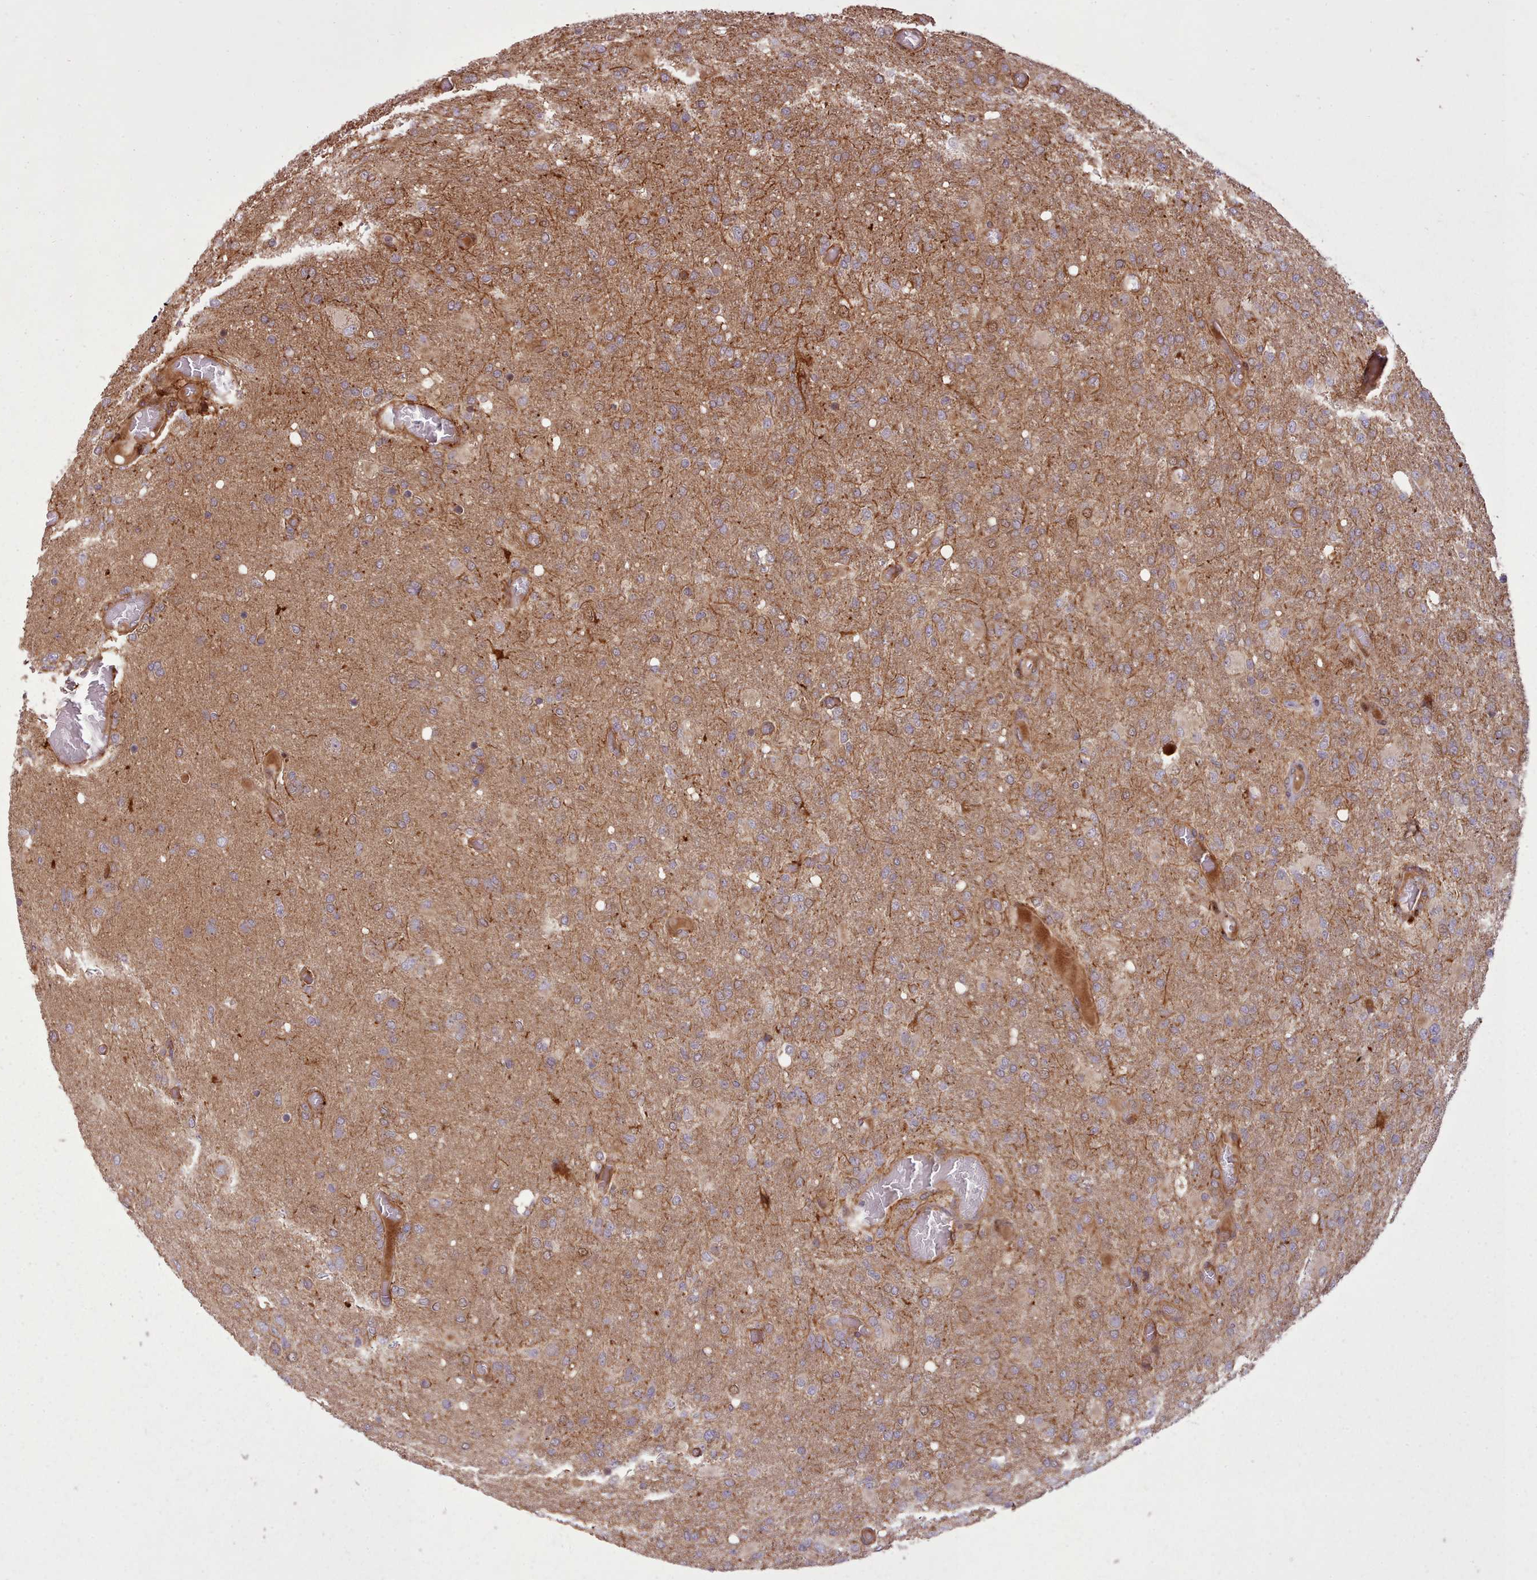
{"staining": {"intensity": "weak", "quantity": "25%-75%", "location": "cytoplasmic/membranous"}, "tissue": "glioma", "cell_type": "Tumor cells", "image_type": "cancer", "snomed": [{"axis": "morphology", "description": "Glioma, malignant, High grade"}, {"axis": "topography", "description": "Brain"}], "caption": "A micrograph of malignant glioma (high-grade) stained for a protein exhibits weak cytoplasmic/membranous brown staining in tumor cells. (brown staining indicates protein expression, while blue staining denotes nuclei).", "gene": "NLRP7", "patient": {"sex": "female", "age": 74}}